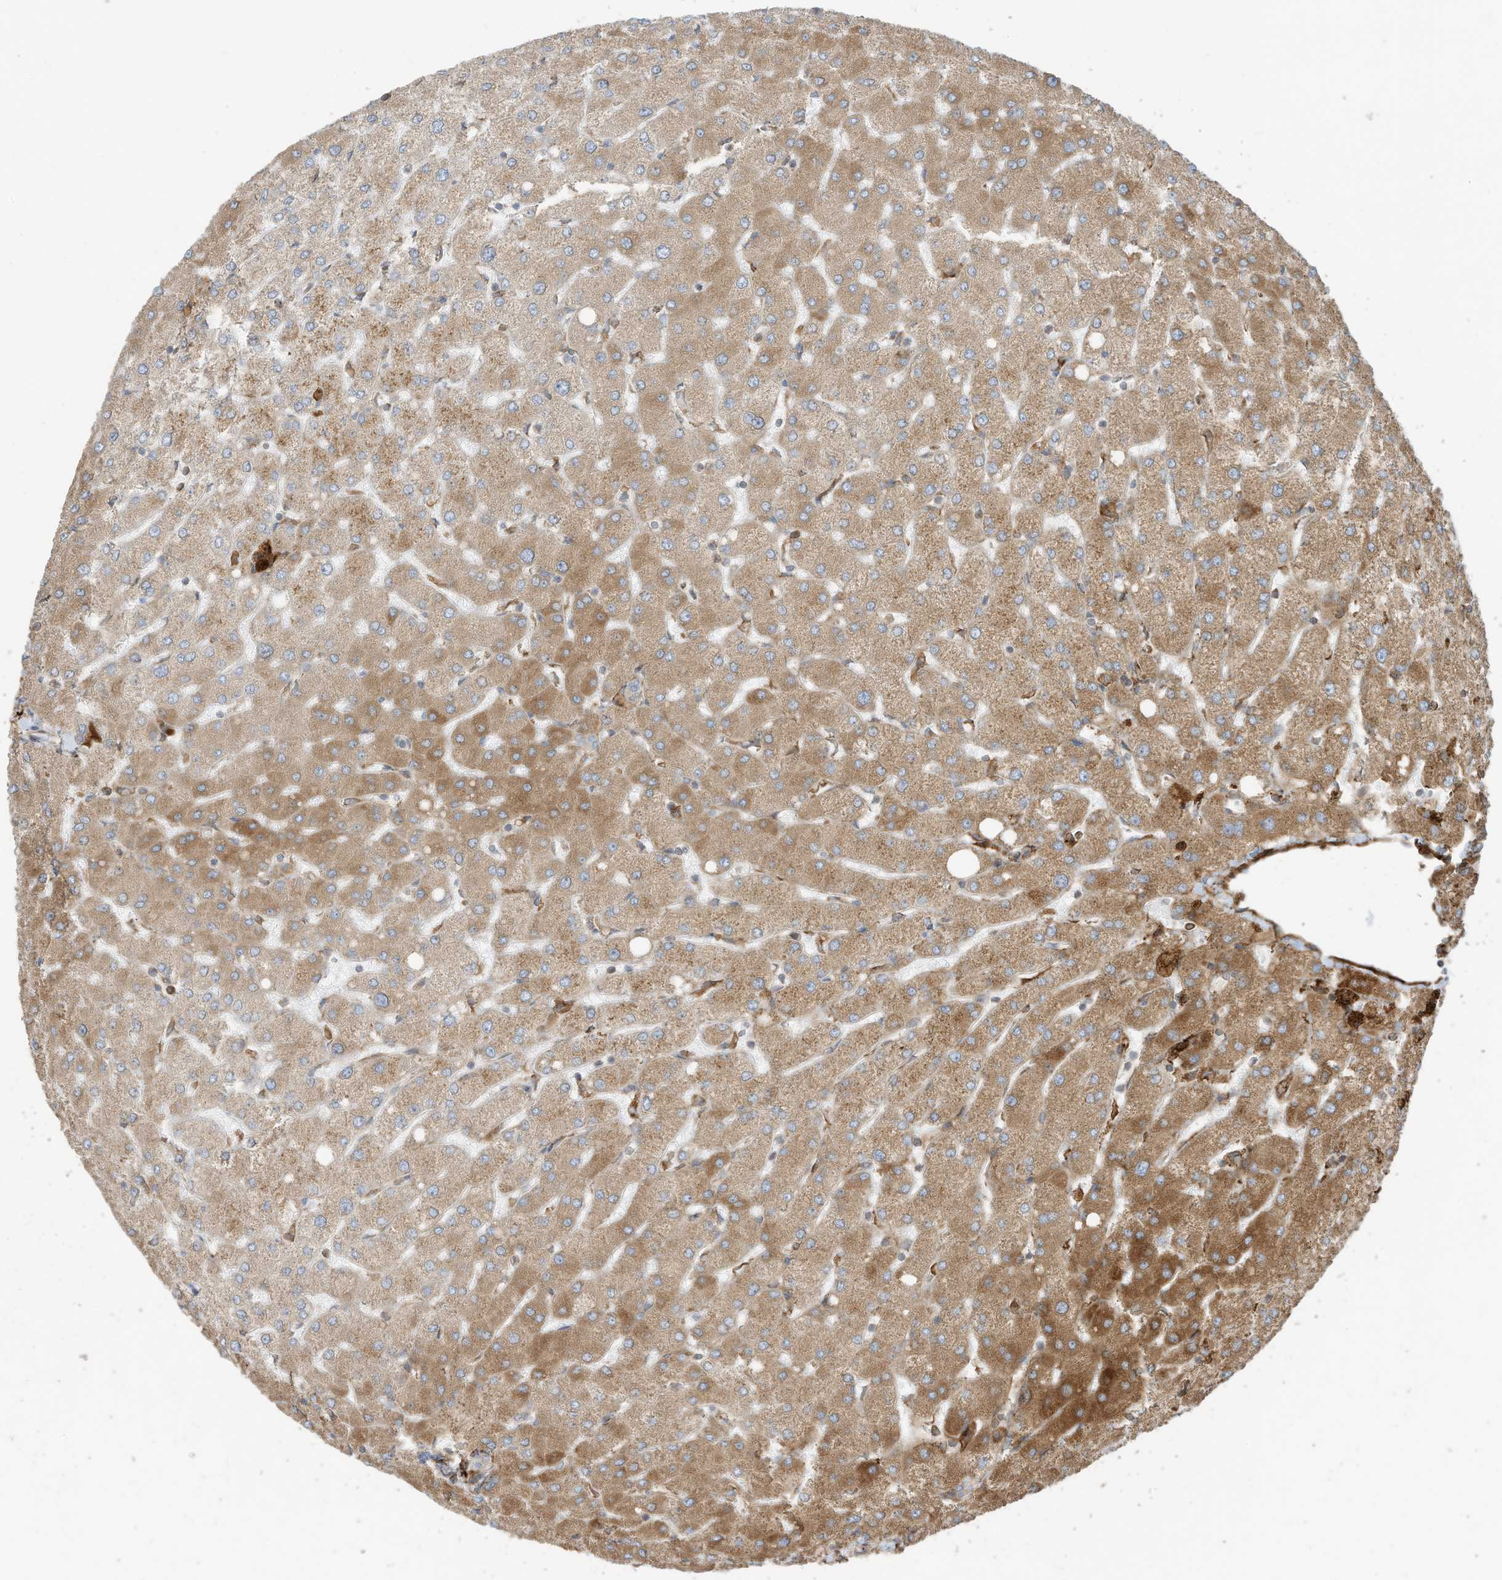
{"staining": {"intensity": "negative", "quantity": "none", "location": "none"}, "tissue": "liver", "cell_type": "Cholangiocytes", "image_type": "normal", "snomed": [{"axis": "morphology", "description": "Normal tissue, NOS"}, {"axis": "topography", "description": "Liver"}], "caption": "Immunohistochemical staining of unremarkable human liver reveals no significant expression in cholangiocytes.", "gene": "TRNAU1AP", "patient": {"sex": "female", "age": 54}}